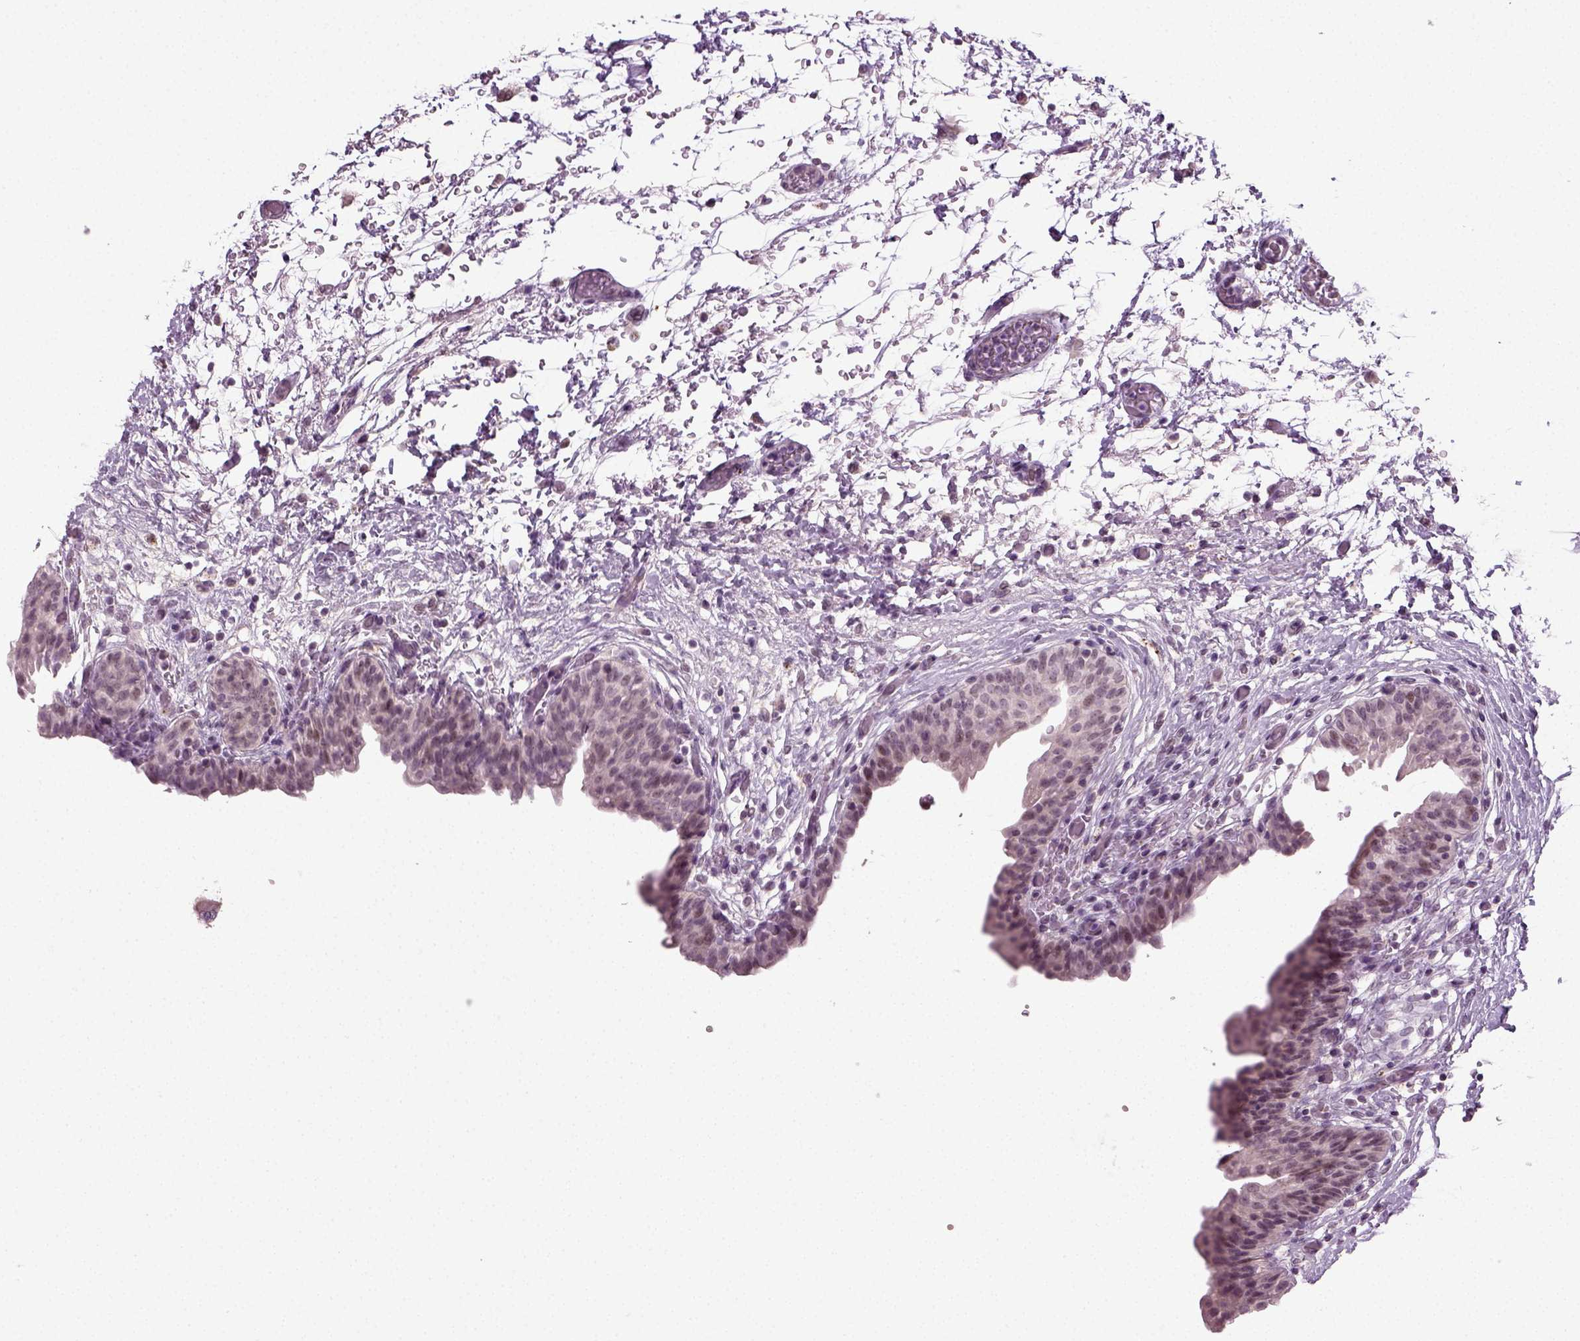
{"staining": {"intensity": "negative", "quantity": "none", "location": "none"}, "tissue": "urinary bladder", "cell_type": "Urothelial cells", "image_type": "normal", "snomed": [{"axis": "morphology", "description": "Normal tissue, NOS"}, {"axis": "topography", "description": "Urinary bladder"}], "caption": "The micrograph displays no staining of urothelial cells in unremarkable urinary bladder.", "gene": "SYNGAP1", "patient": {"sex": "male", "age": 69}}